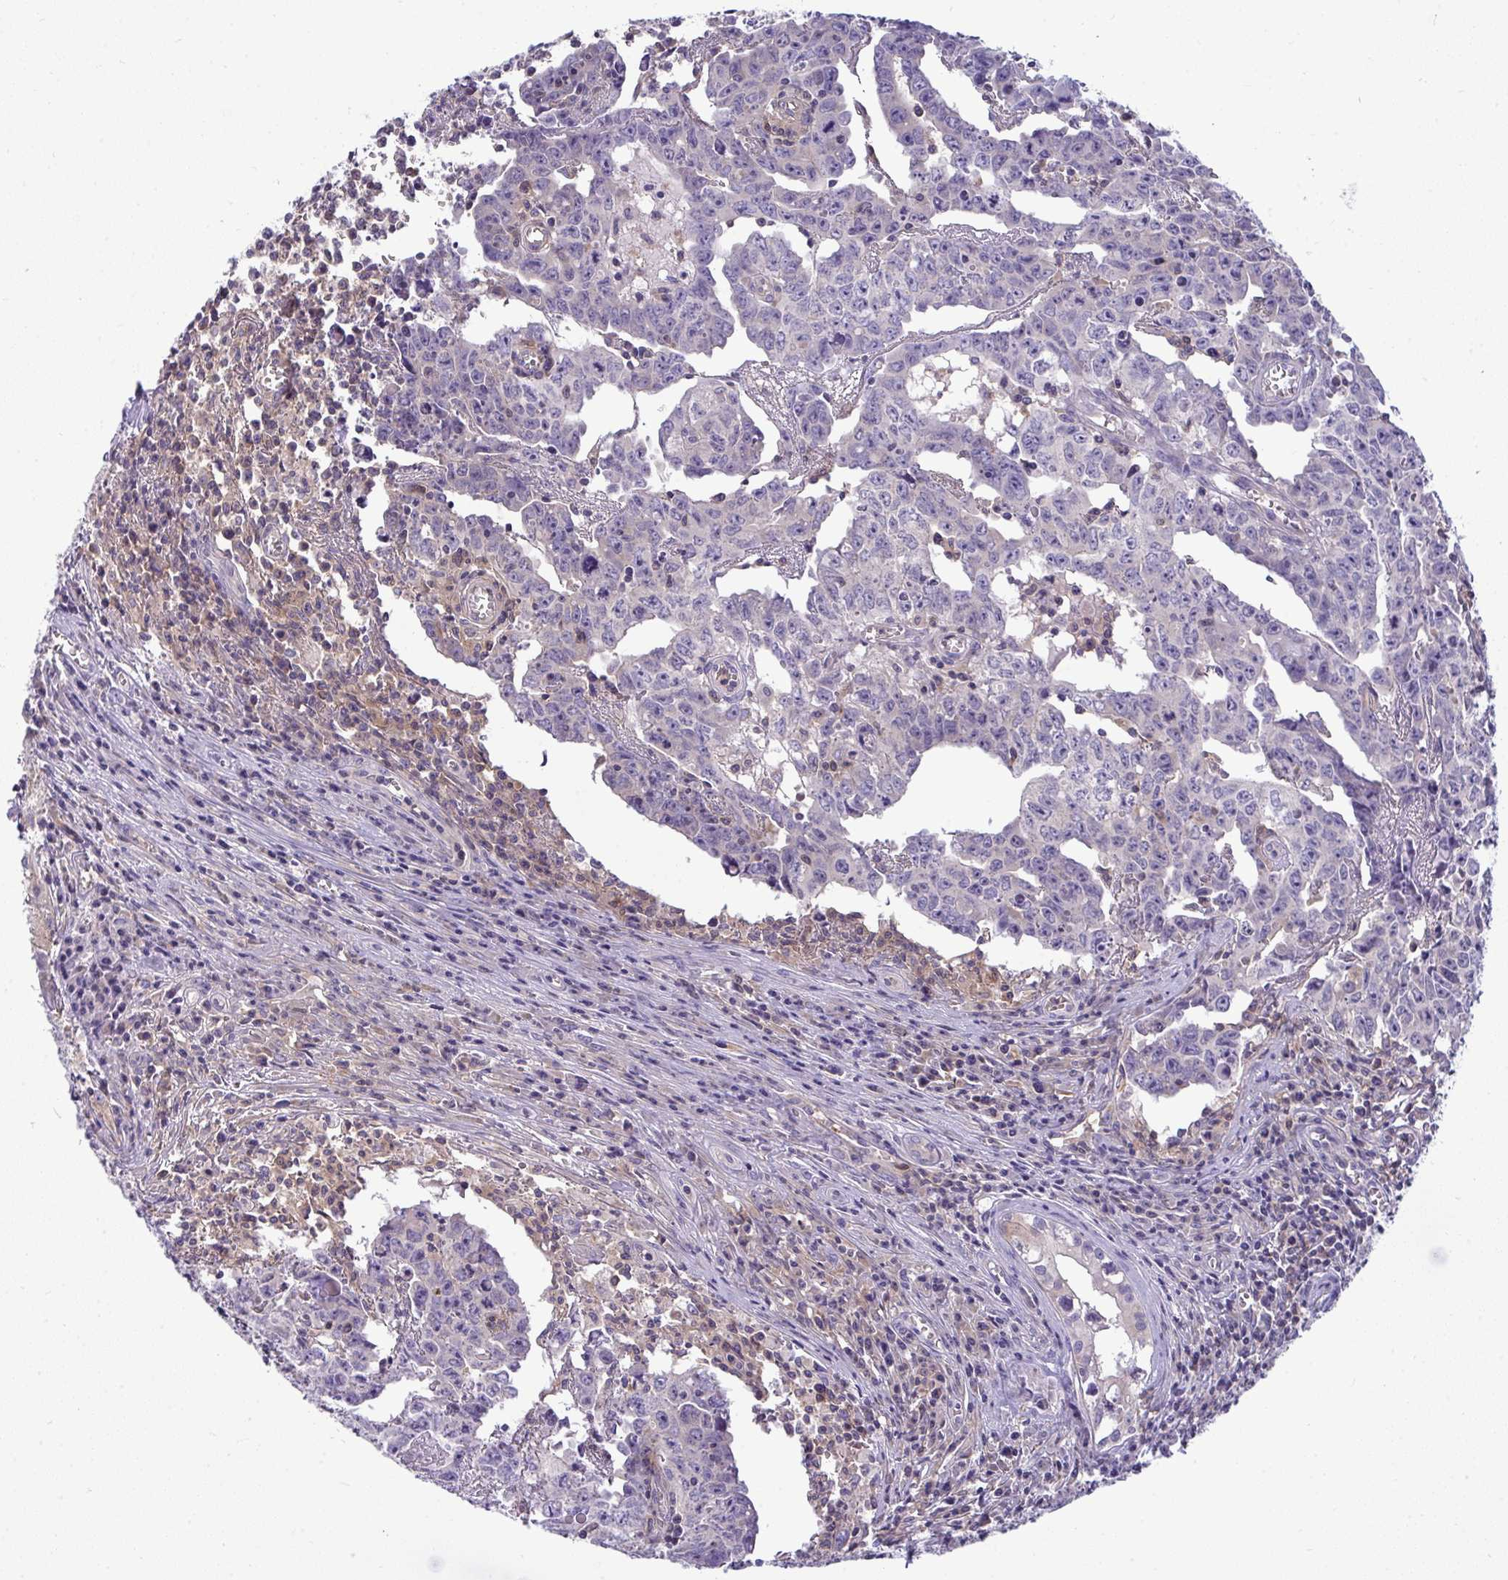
{"staining": {"intensity": "negative", "quantity": "none", "location": "none"}, "tissue": "testis cancer", "cell_type": "Tumor cells", "image_type": "cancer", "snomed": [{"axis": "morphology", "description": "Carcinoma, Embryonal, NOS"}, {"axis": "topography", "description": "Testis"}], "caption": "Protein analysis of testis cancer (embryonal carcinoma) displays no significant positivity in tumor cells. (DAB immunohistochemistry (IHC) with hematoxylin counter stain).", "gene": "SLC30A6", "patient": {"sex": "male", "age": 22}}